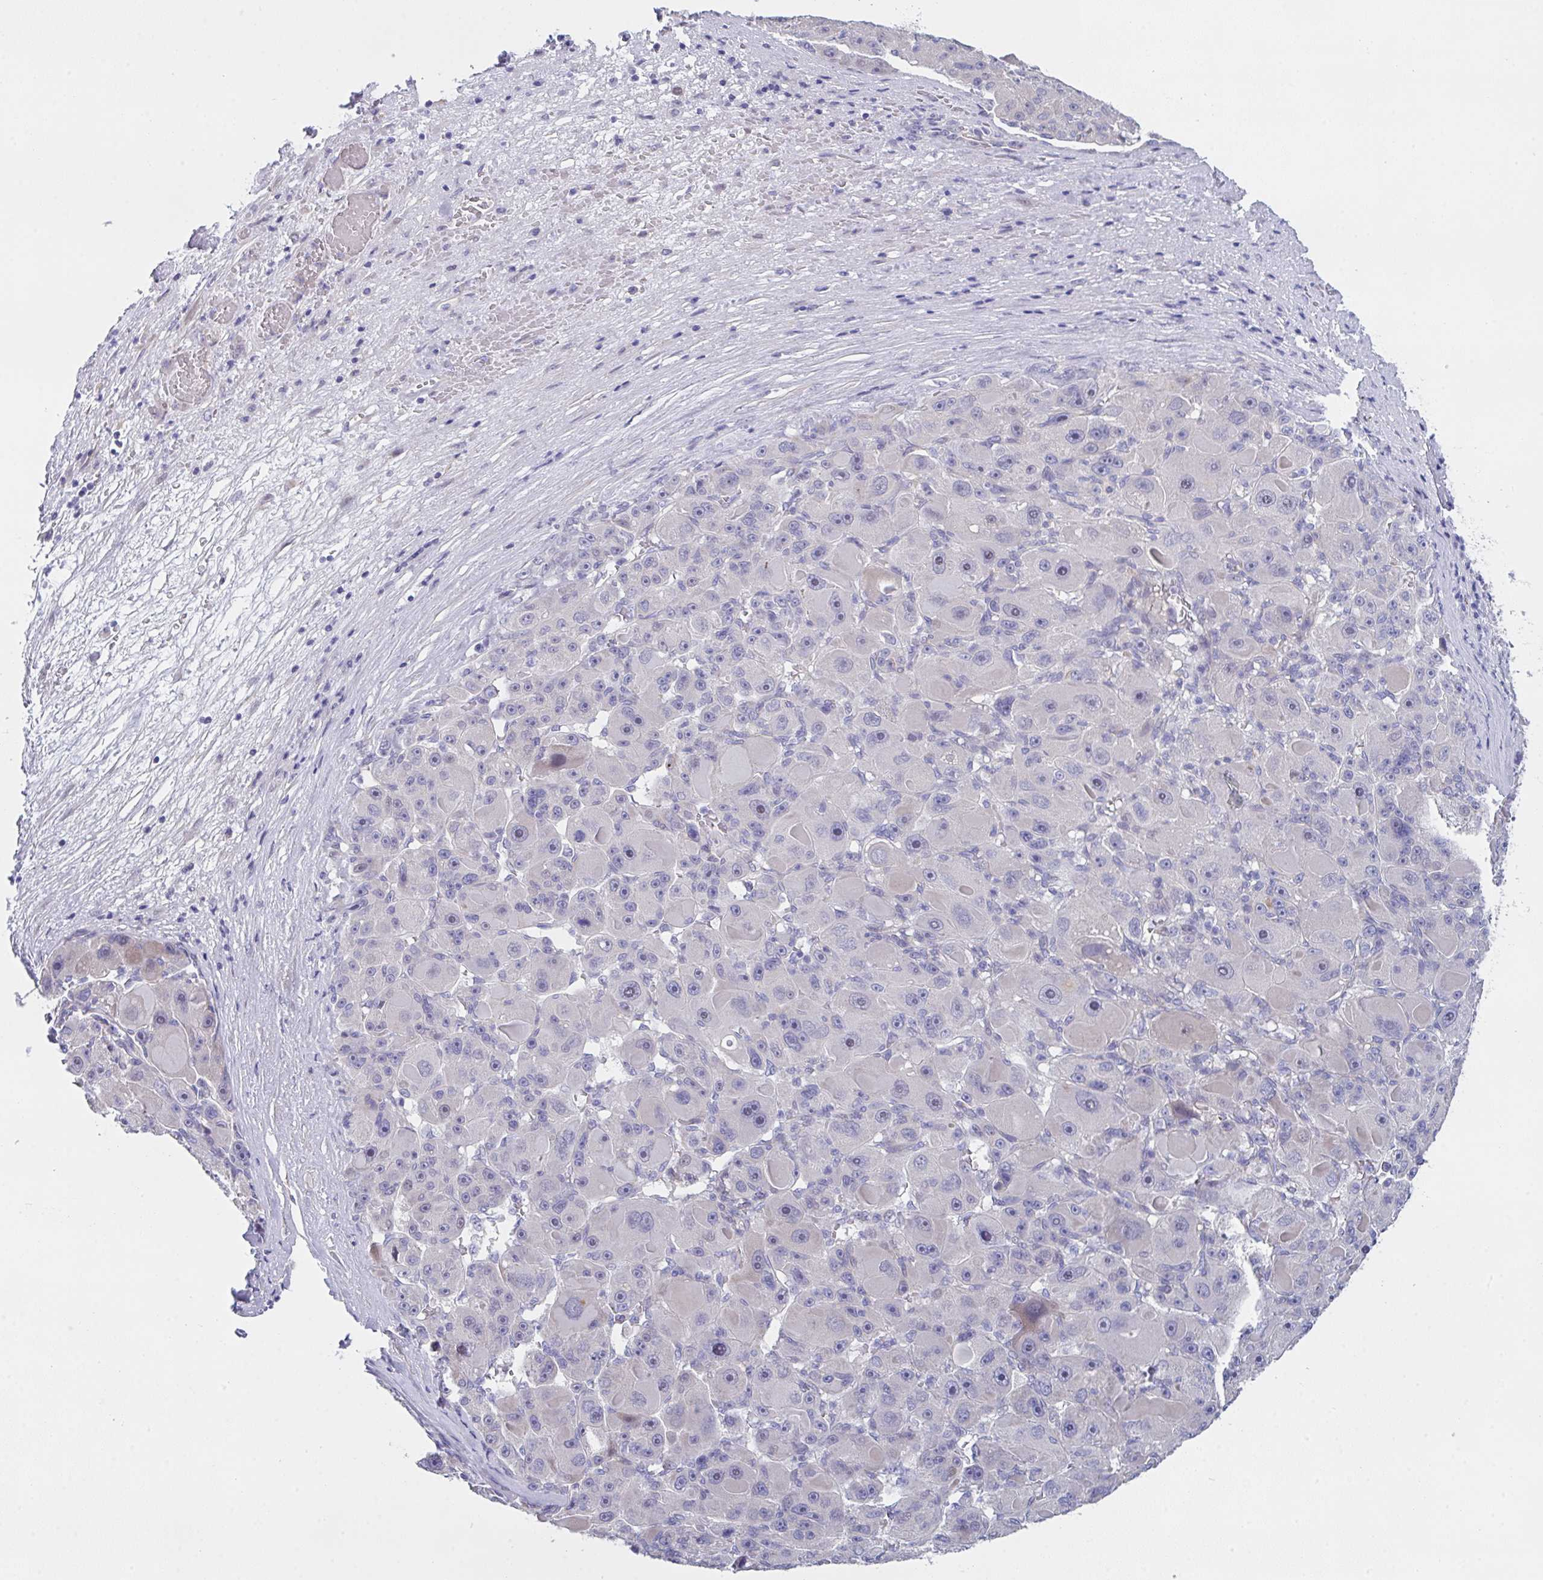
{"staining": {"intensity": "negative", "quantity": "none", "location": "none"}, "tissue": "liver cancer", "cell_type": "Tumor cells", "image_type": "cancer", "snomed": [{"axis": "morphology", "description": "Carcinoma, Hepatocellular, NOS"}, {"axis": "topography", "description": "Liver"}], "caption": "DAB (3,3'-diaminobenzidine) immunohistochemical staining of human liver cancer (hepatocellular carcinoma) reveals no significant expression in tumor cells.", "gene": "FBXO47", "patient": {"sex": "male", "age": 76}}